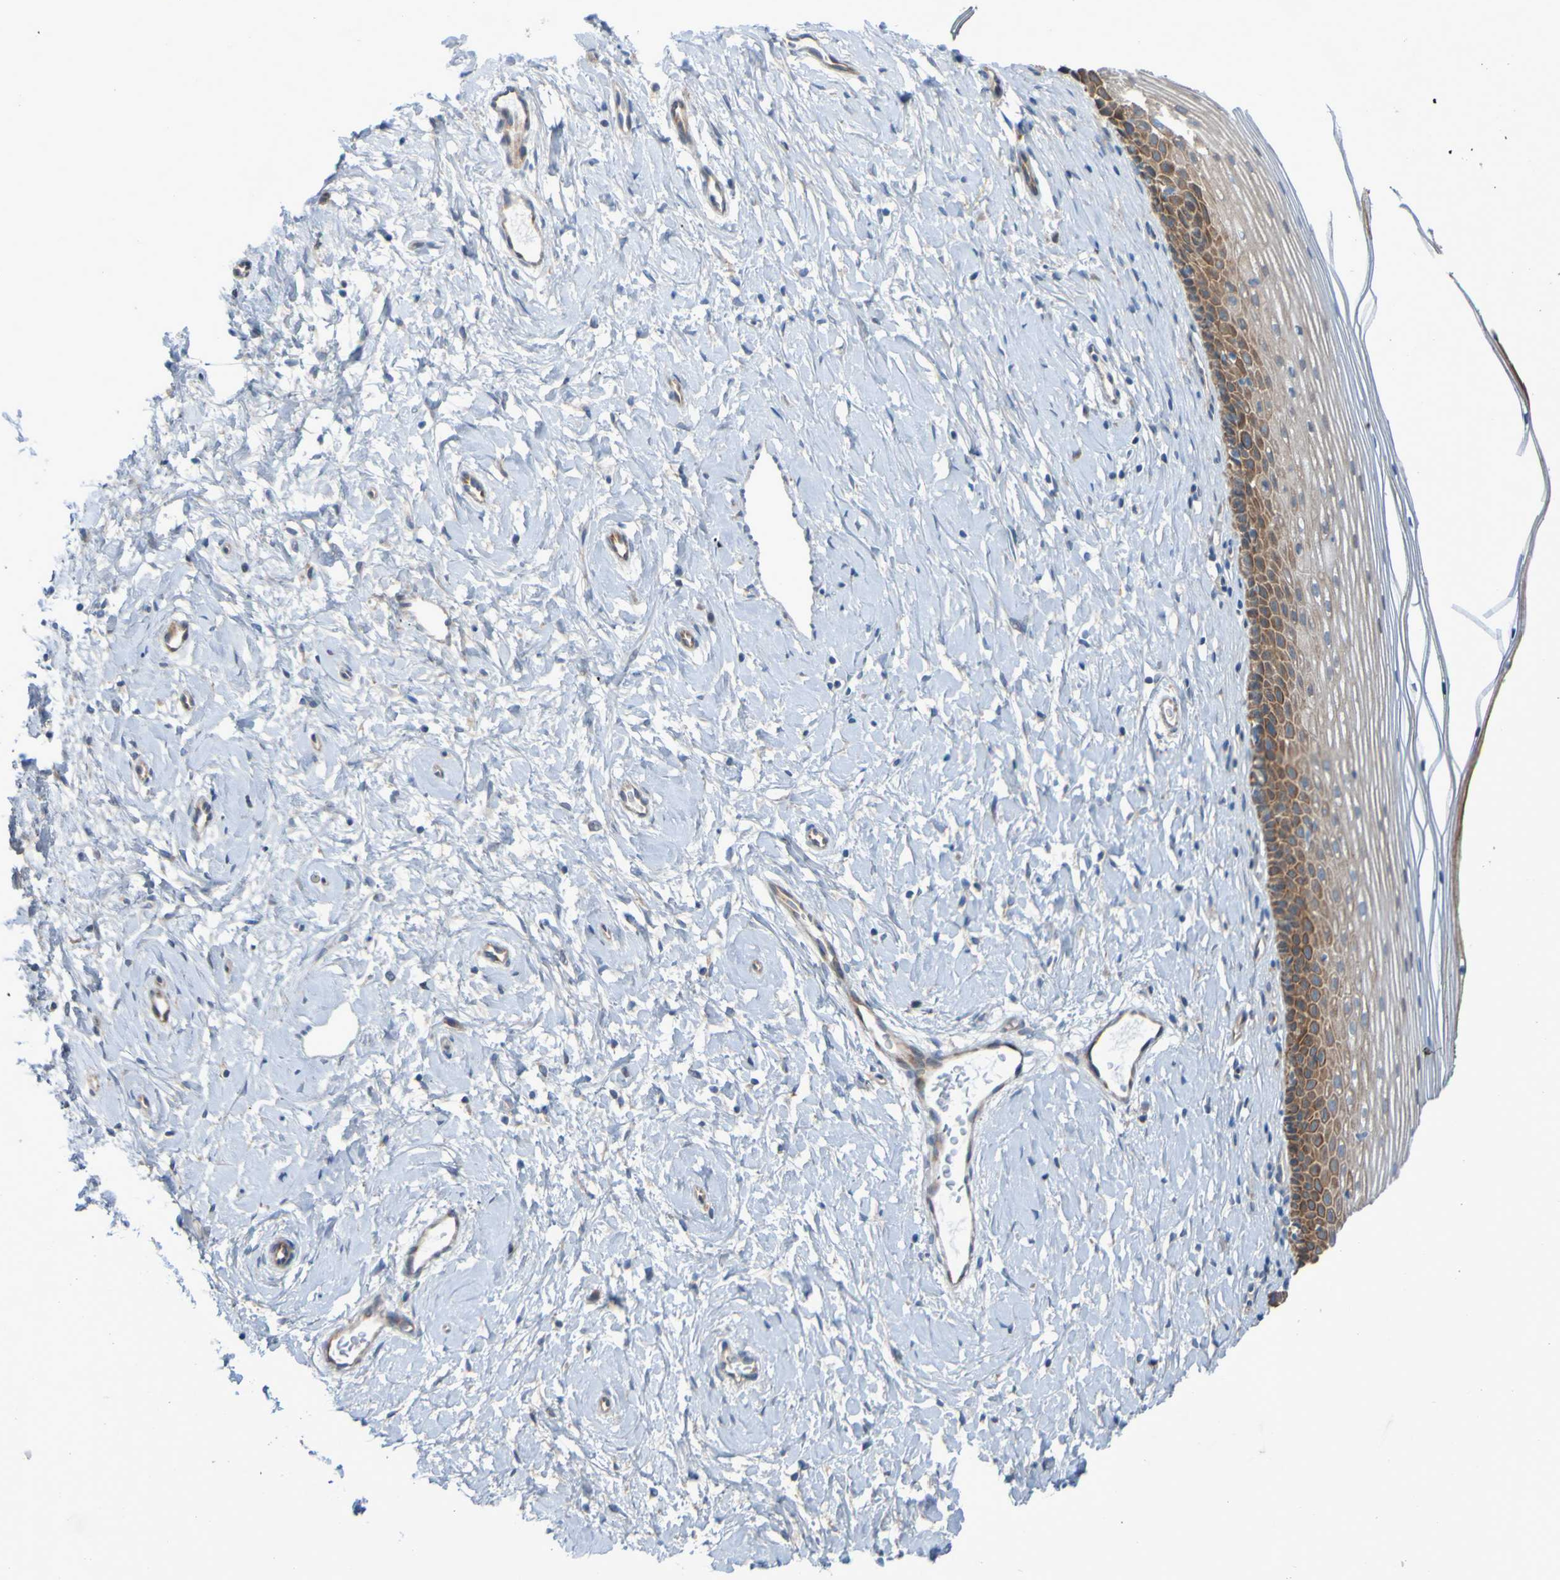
{"staining": {"intensity": "weak", "quantity": "25%-75%", "location": "cytoplasmic/membranous"}, "tissue": "cervix", "cell_type": "Glandular cells", "image_type": "normal", "snomed": [{"axis": "morphology", "description": "Normal tissue, NOS"}, {"axis": "topography", "description": "Cervix"}], "caption": "Immunohistochemistry staining of unremarkable cervix, which displays low levels of weak cytoplasmic/membranous positivity in approximately 25%-75% of glandular cells indicating weak cytoplasmic/membranous protein staining. The staining was performed using DAB (brown) for protein detection and nuclei were counterstained in hematoxylin (blue).", "gene": "NPRL3", "patient": {"sex": "female", "age": 39}}